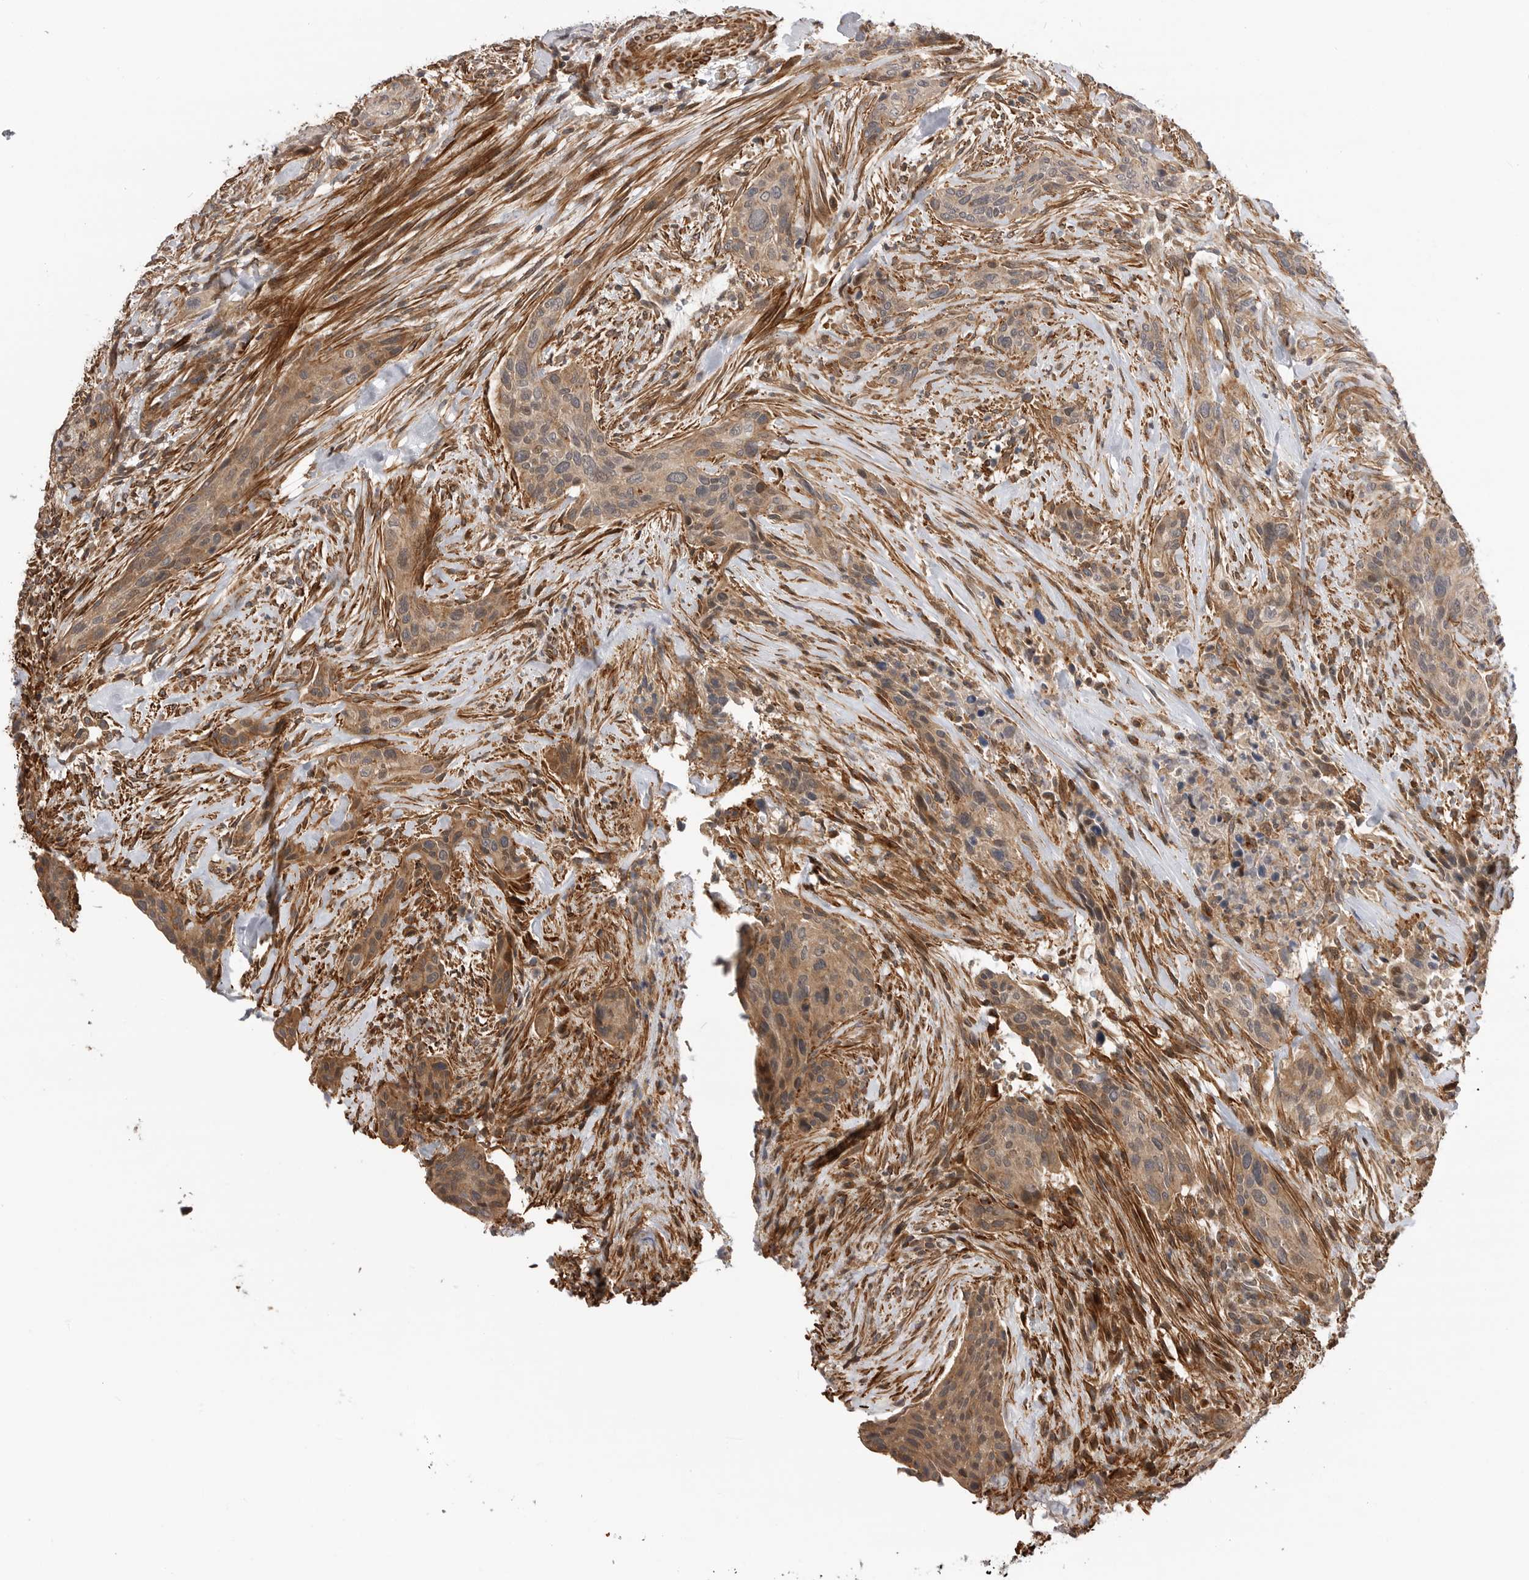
{"staining": {"intensity": "moderate", "quantity": ">75%", "location": "cytoplasmic/membranous"}, "tissue": "urothelial cancer", "cell_type": "Tumor cells", "image_type": "cancer", "snomed": [{"axis": "morphology", "description": "Urothelial carcinoma, High grade"}, {"axis": "topography", "description": "Urinary bladder"}], "caption": "IHC of human urothelial cancer demonstrates medium levels of moderate cytoplasmic/membranous positivity in approximately >75% of tumor cells.", "gene": "TRIM56", "patient": {"sex": "male", "age": 35}}